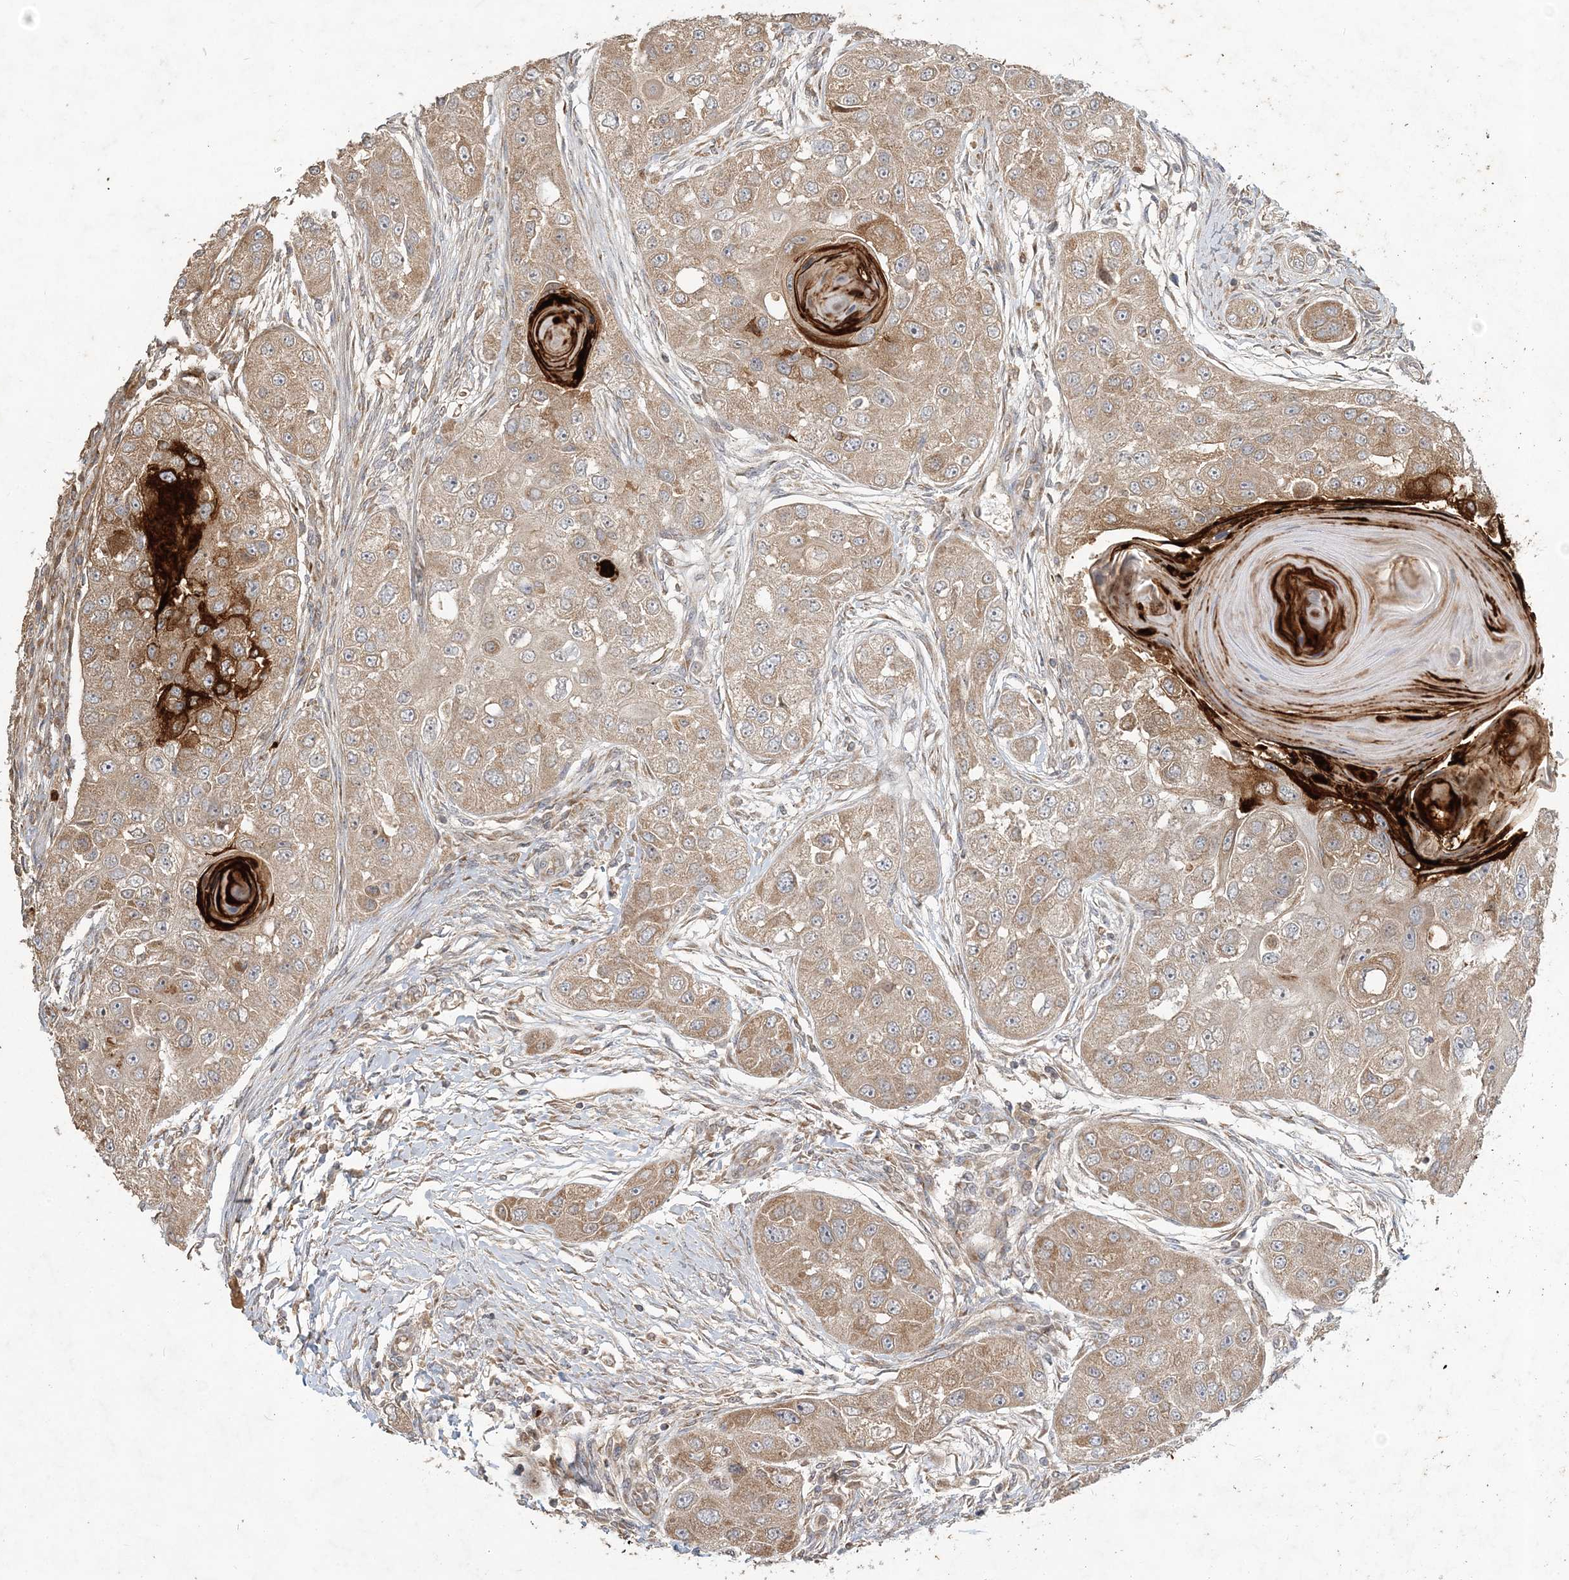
{"staining": {"intensity": "strong", "quantity": "<25%", "location": "cytoplasmic/membranous"}, "tissue": "head and neck cancer", "cell_type": "Tumor cells", "image_type": "cancer", "snomed": [{"axis": "morphology", "description": "Normal tissue, NOS"}, {"axis": "morphology", "description": "Squamous cell carcinoma, NOS"}, {"axis": "topography", "description": "Skeletal muscle"}, {"axis": "topography", "description": "Head-Neck"}], "caption": "Immunohistochemical staining of human head and neck squamous cell carcinoma demonstrates medium levels of strong cytoplasmic/membranous protein positivity in about <25% of tumor cells.", "gene": "RAB14", "patient": {"sex": "male", "age": 51}}